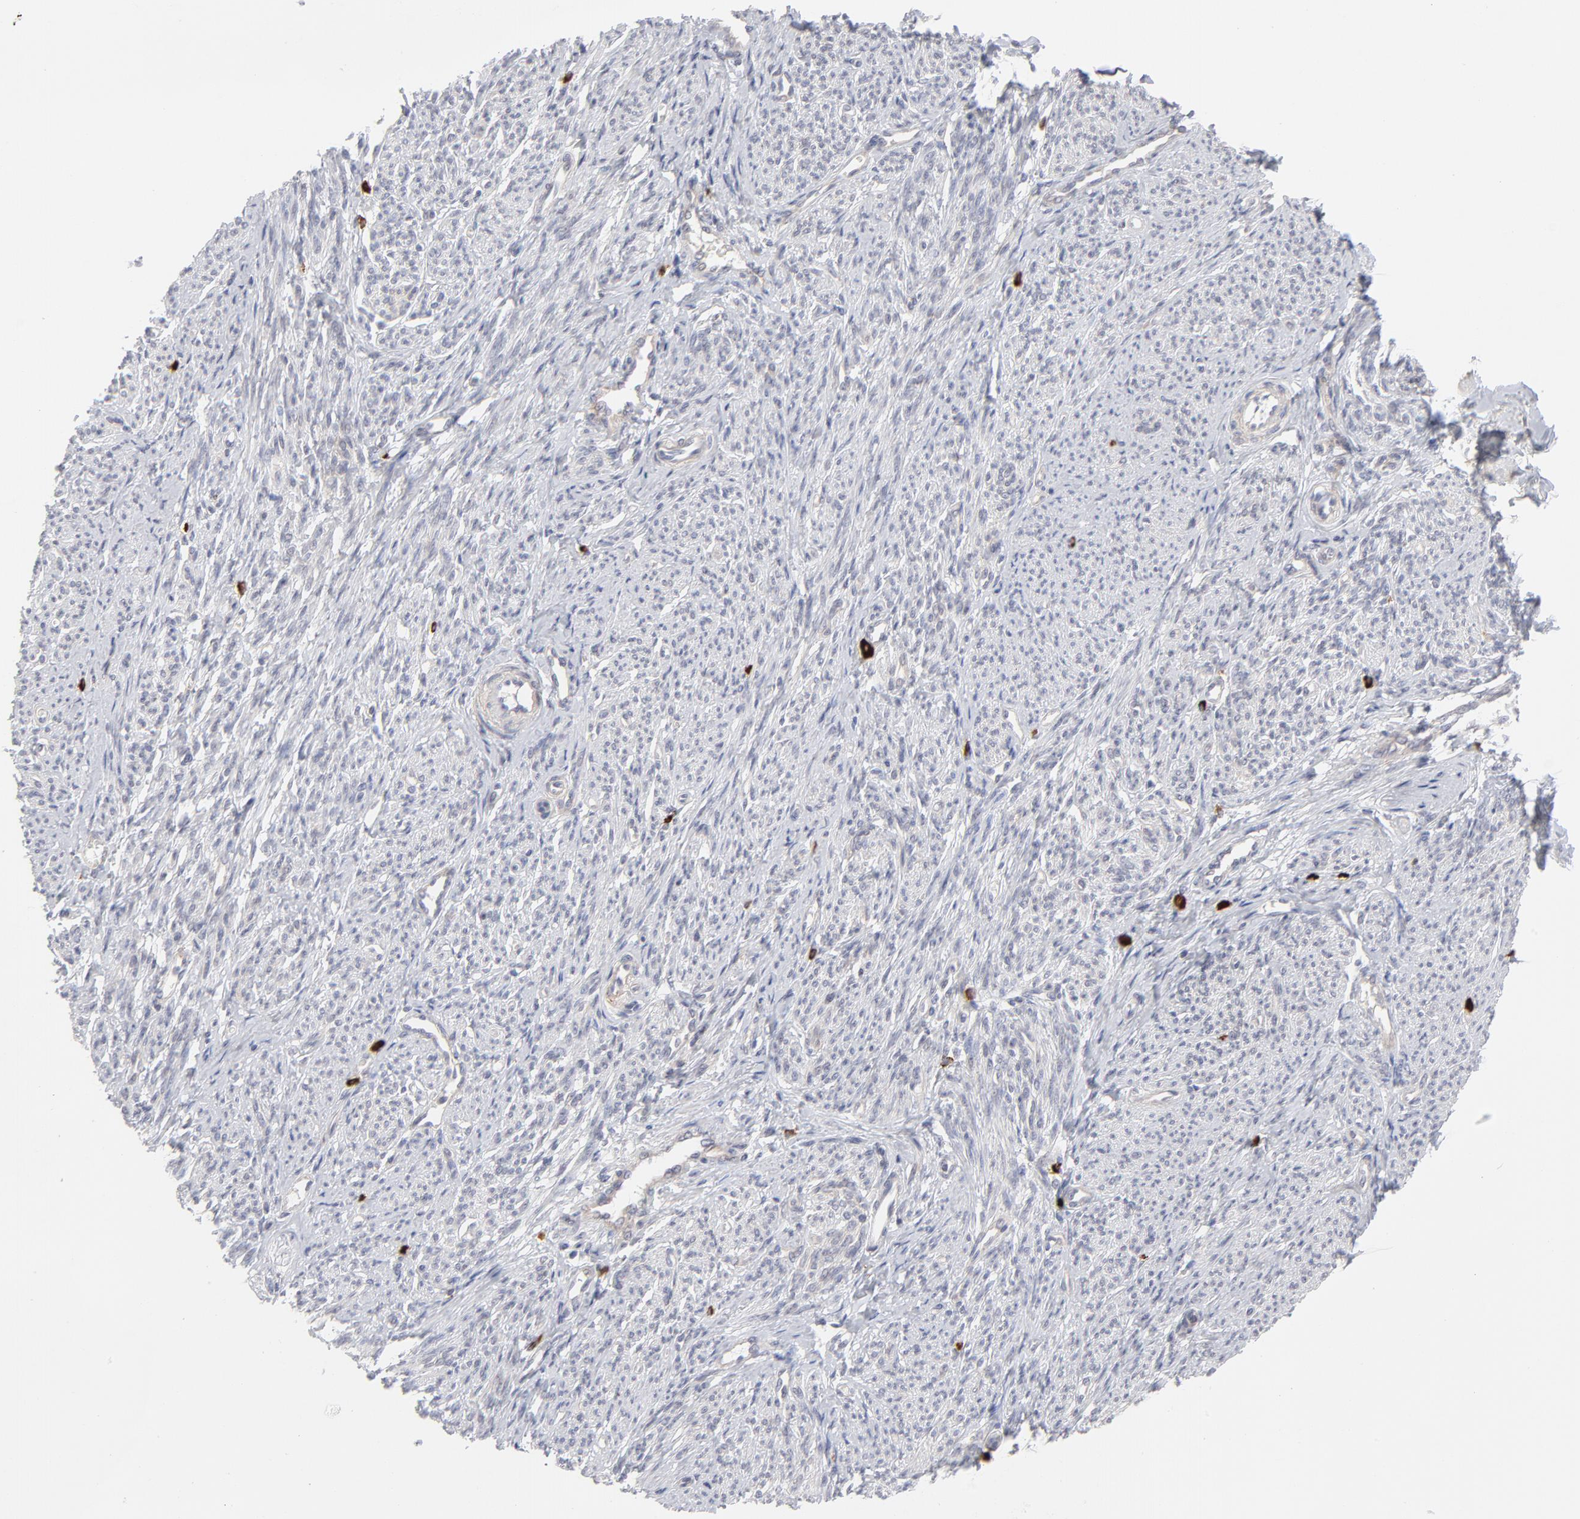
{"staining": {"intensity": "negative", "quantity": "none", "location": "none"}, "tissue": "smooth muscle", "cell_type": "Smooth muscle cells", "image_type": "normal", "snomed": [{"axis": "morphology", "description": "Normal tissue, NOS"}, {"axis": "topography", "description": "Smooth muscle"}], "caption": "A high-resolution photomicrograph shows immunohistochemistry (IHC) staining of benign smooth muscle, which shows no significant expression in smooth muscle cells.", "gene": "NBN", "patient": {"sex": "female", "age": 65}}